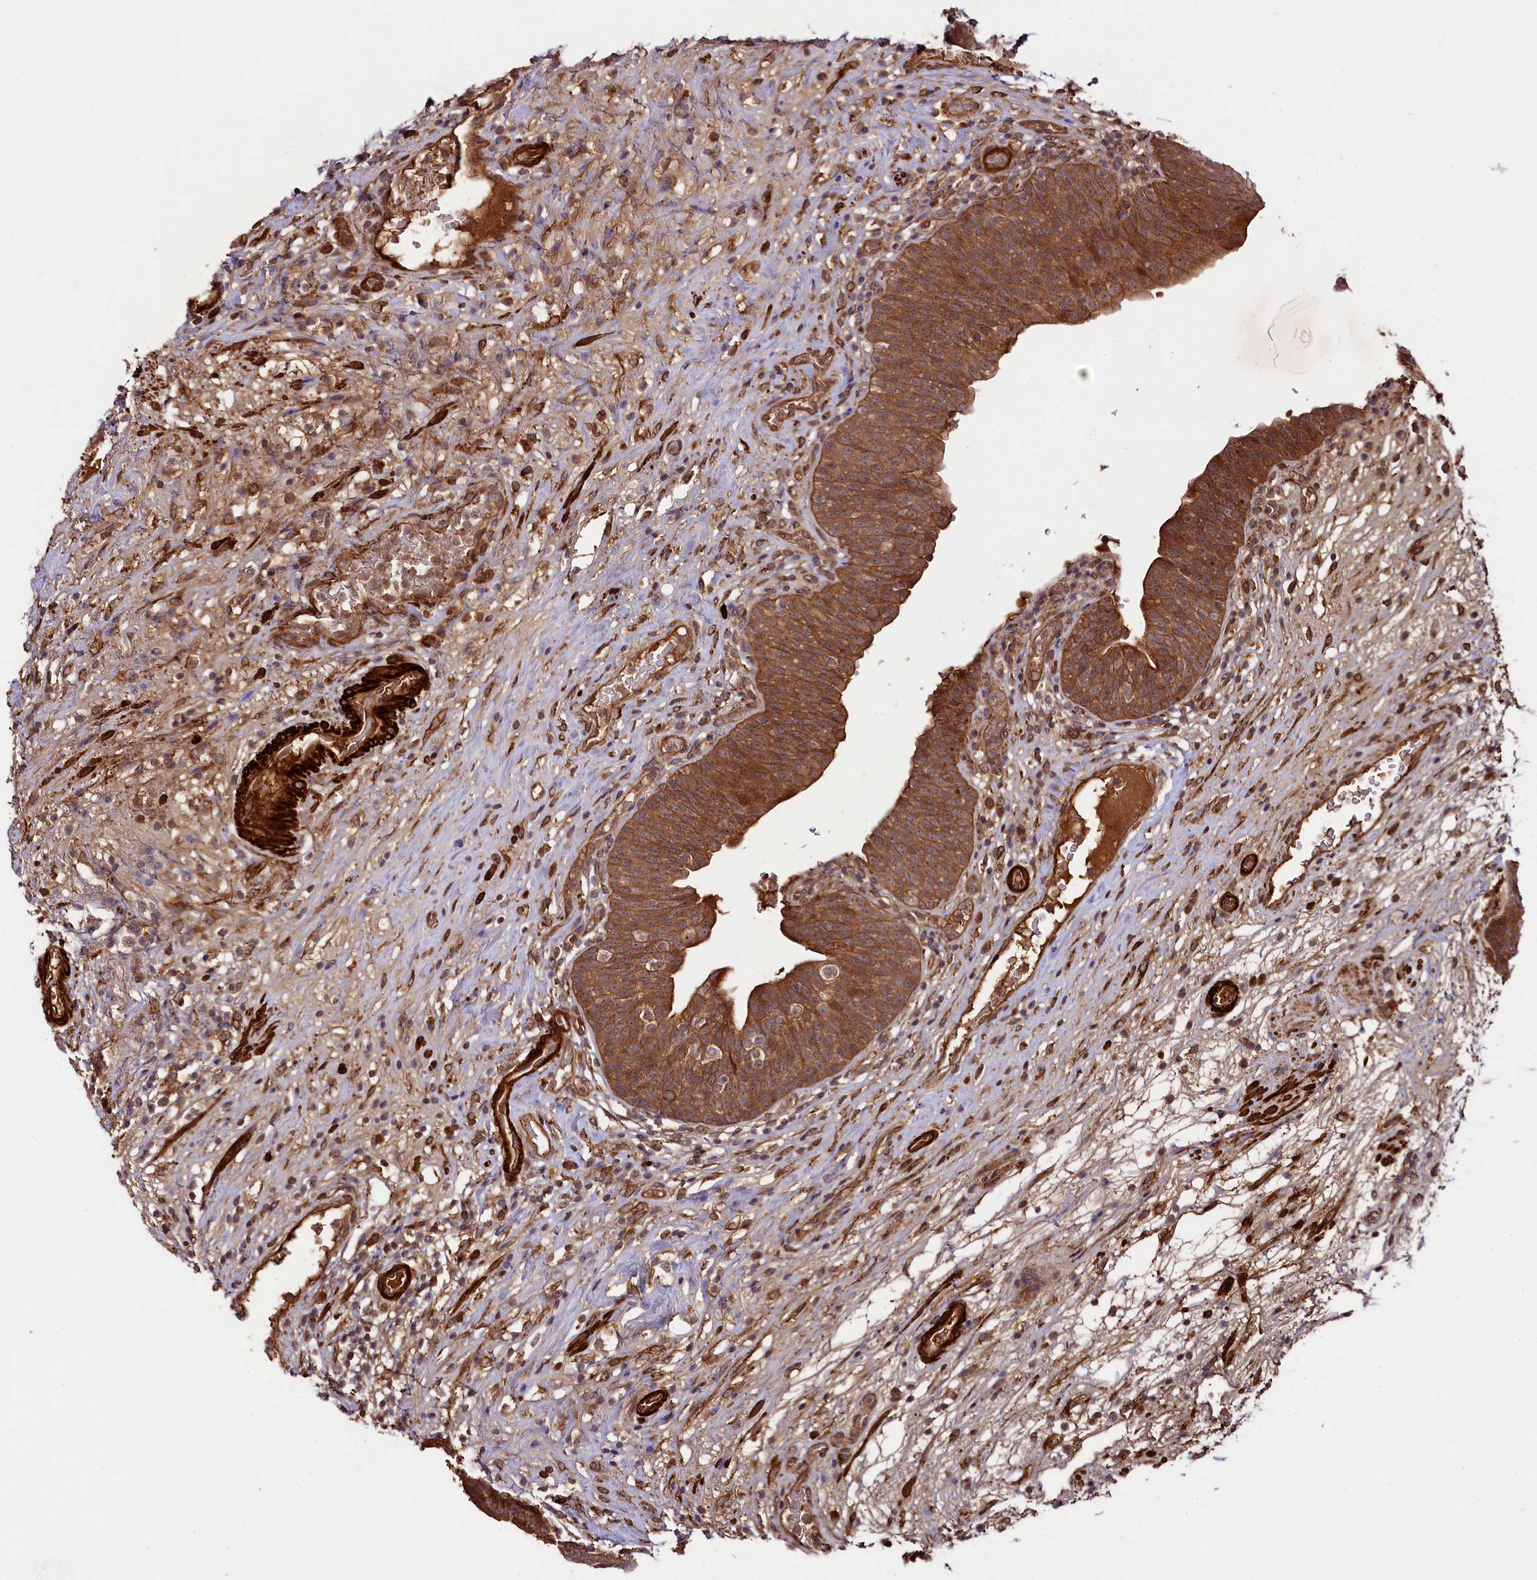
{"staining": {"intensity": "moderate", "quantity": ">75%", "location": "cytoplasmic/membranous"}, "tissue": "urinary bladder", "cell_type": "Urothelial cells", "image_type": "normal", "snomed": [{"axis": "morphology", "description": "Normal tissue, NOS"}, {"axis": "topography", "description": "Urinary bladder"}], "caption": "The immunohistochemical stain shows moderate cytoplasmic/membranous expression in urothelial cells of unremarkable urinary bladder. (DAB (3,3'-diaminobenzidine) IHC with brightfield microscopy, high magnification).", "gene": "CCDC102A", "patient": {"sex": "male", "age": 71}}